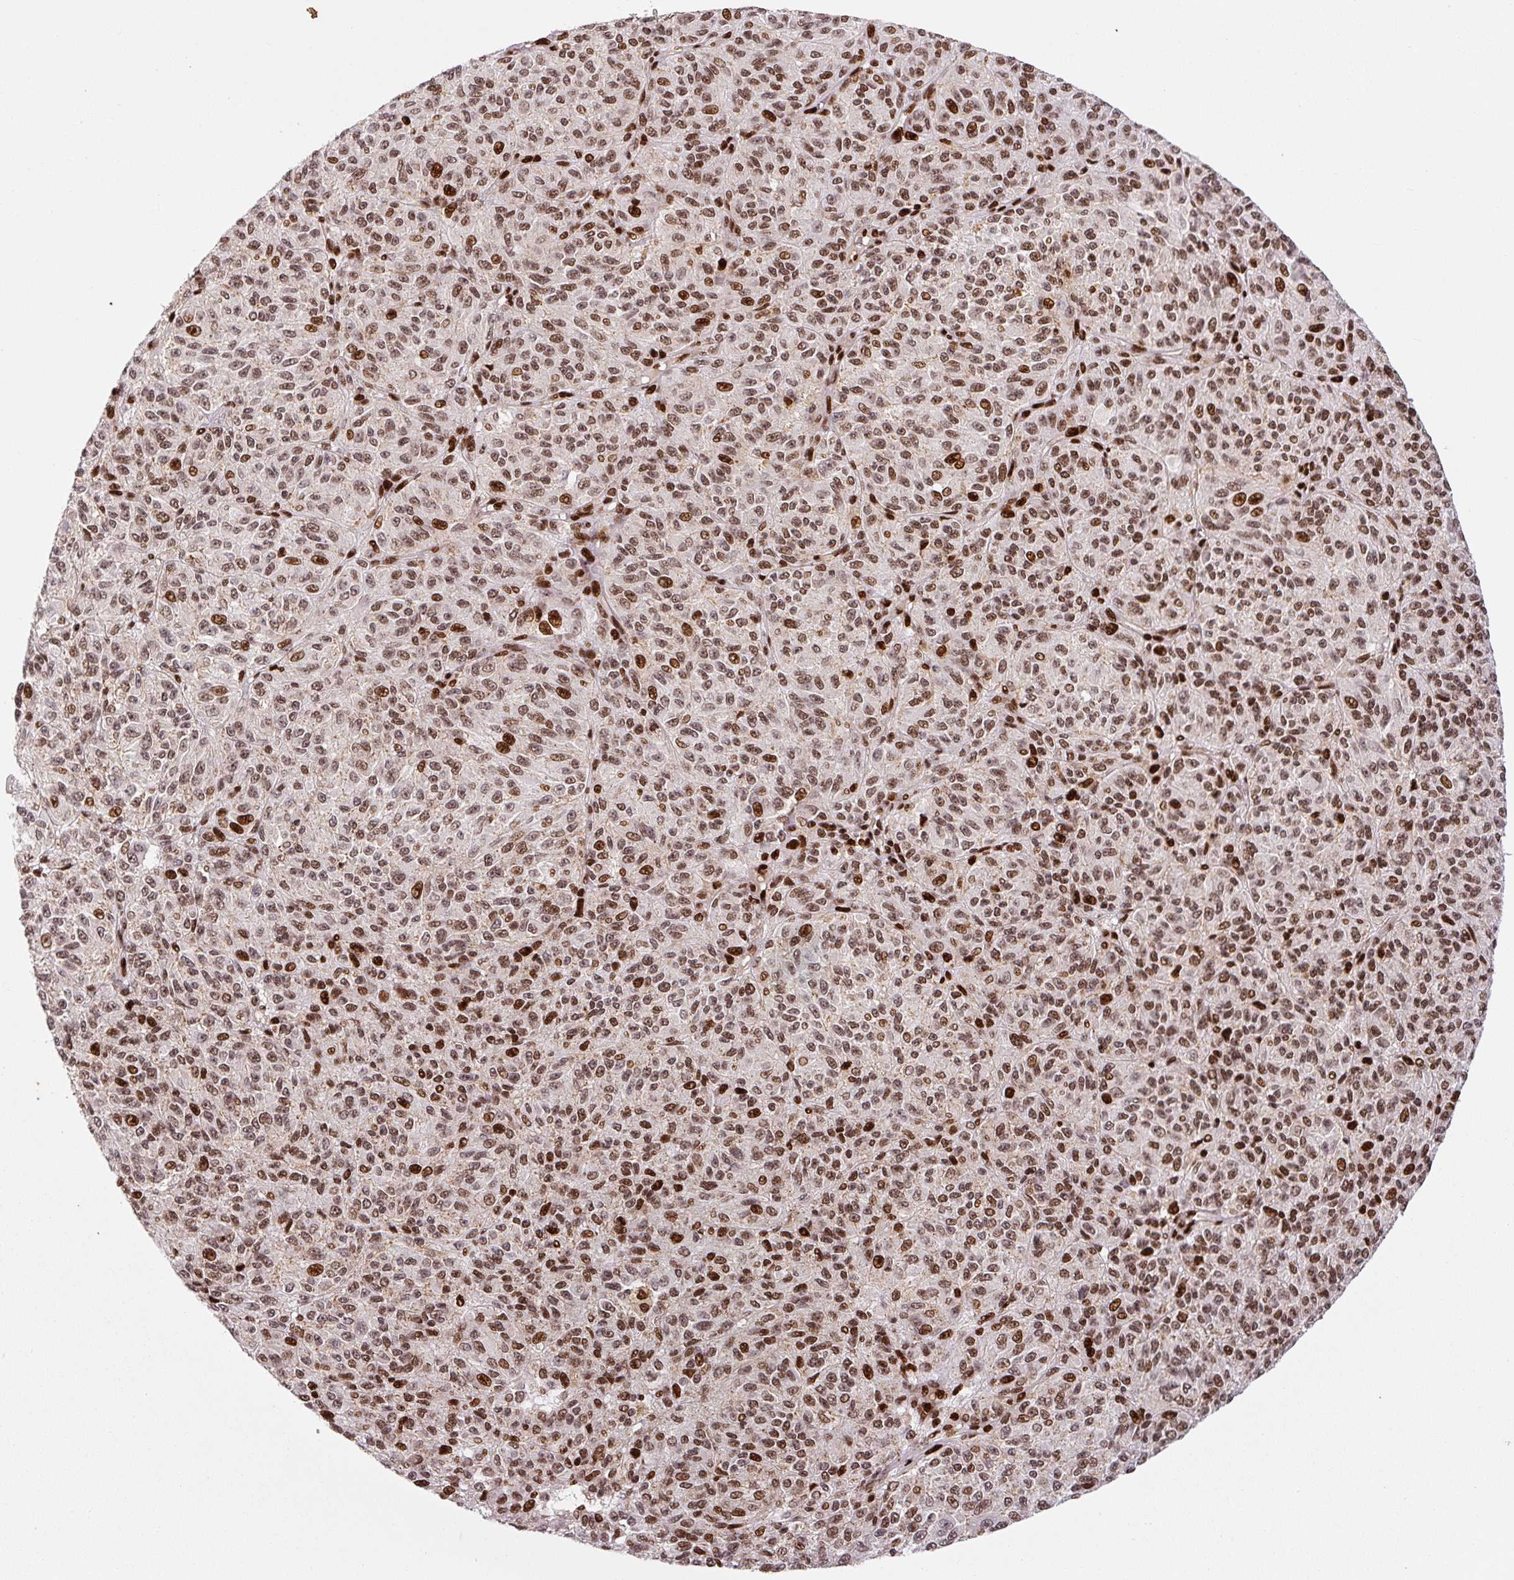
{"staining": {"intensity": "strong", "quantity": ">75%", "location": "nuclear"}, "tissue": "melanoma", "cell_type": "Tumor cells", "image_type": "cancer", "snomed": [{"axis": "morphology", "description": "Malignant melanoma, Metastatic site"}, {"axis": "topography", "description": "Brain"}], "caption": "High-power microscopy captured an immunohistochemistry (IHC) histopathology image of melanoma, revealing strong nuclear expression in about >75% of tumor cells.", "gene": "PYDC2", "patient": {"sex": "female", "age": 56}}